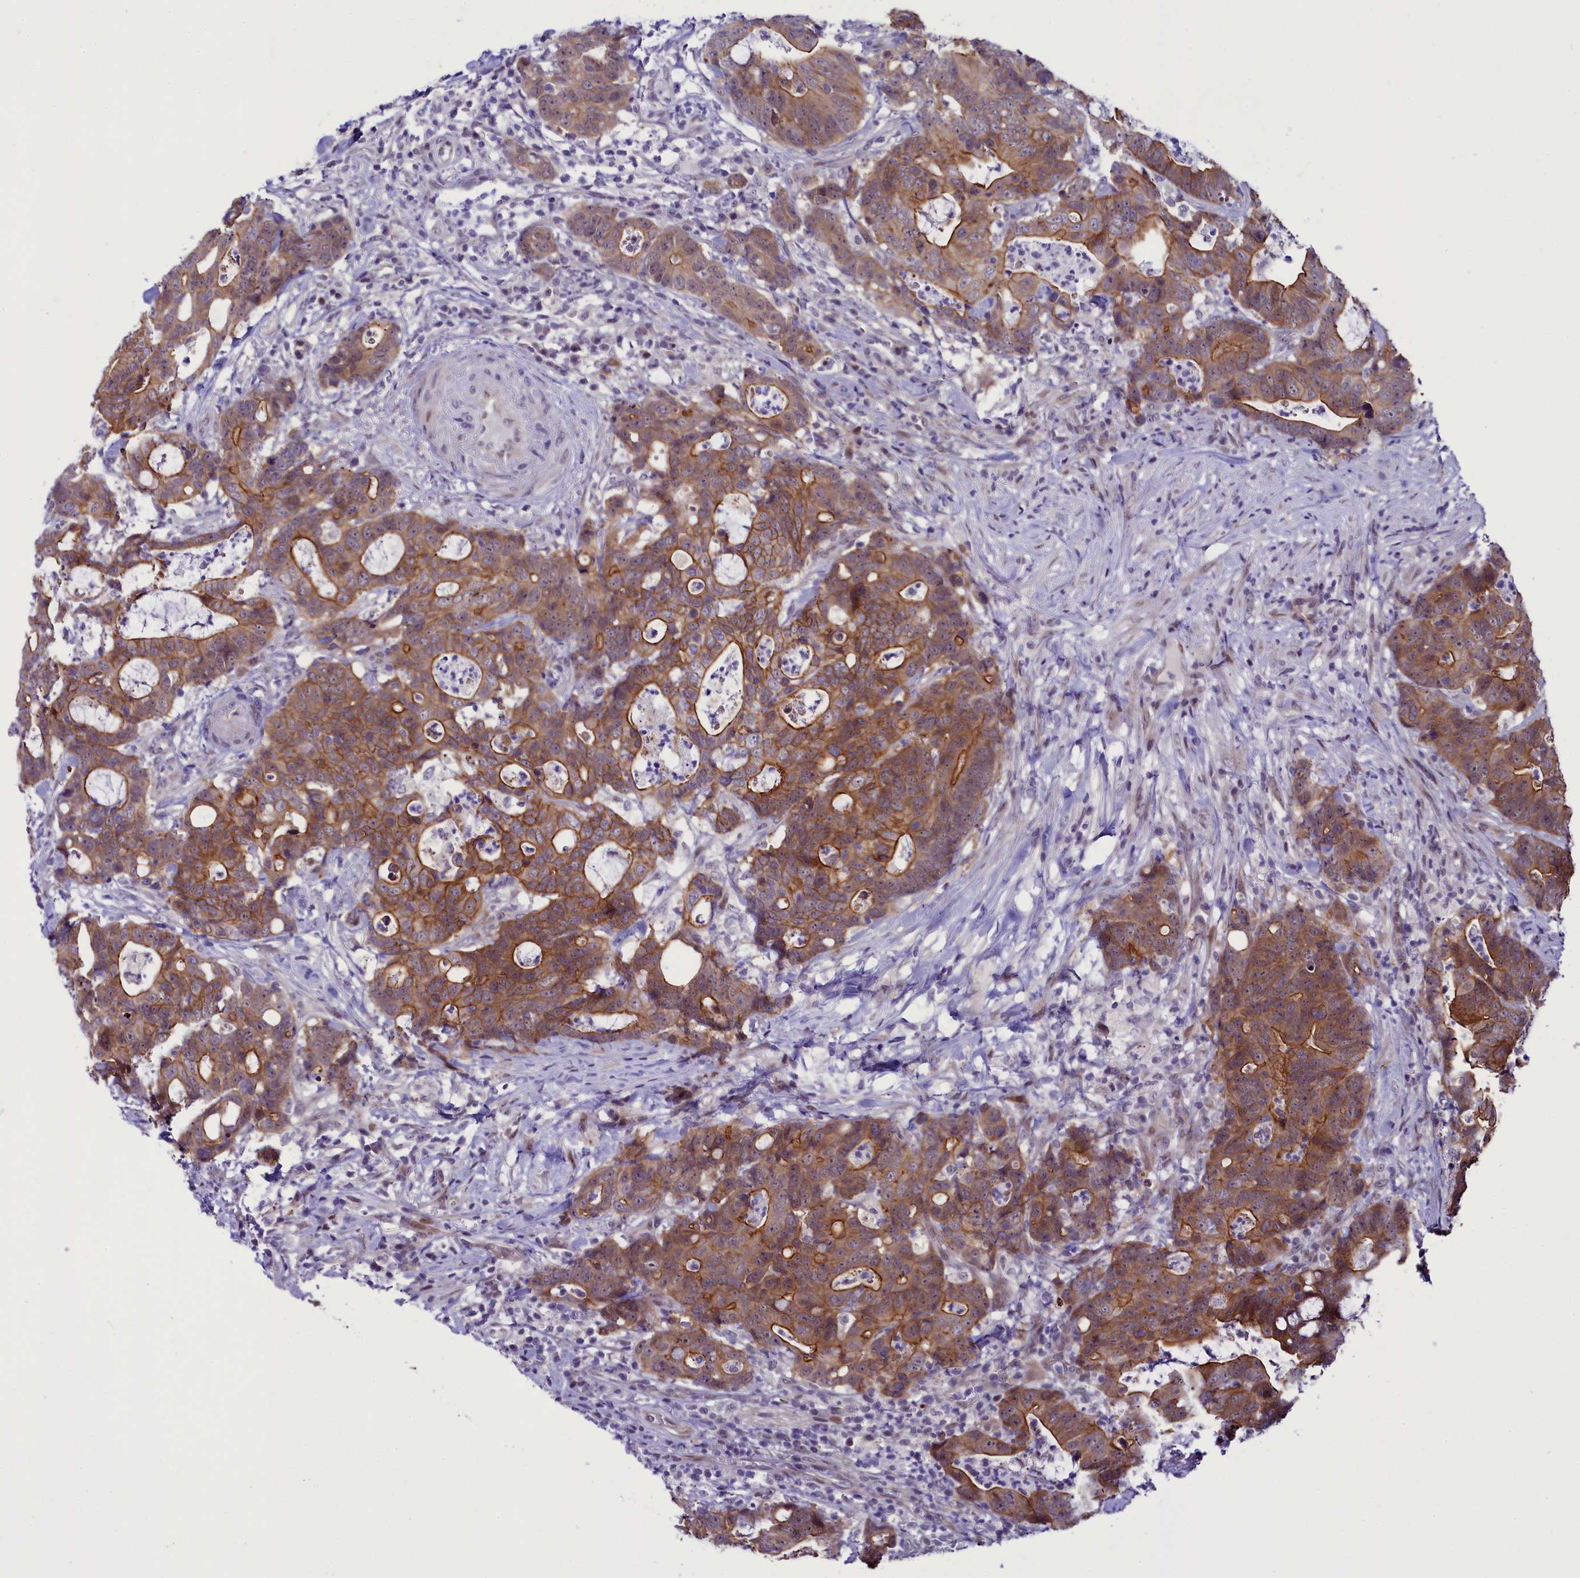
{"staining": {"intensity": "moderate", "quantity": ">75%", "location": "cytoplasmic/membranous"}, "tissue": "colorectal cancer", "cell_type": "Tumor cells", "image_type": "cancer", "snomed": [{"axis": "morphology", "description": "Adenocarcinoma, NOS"}, {"axis": "topography", "description": "Colon"}], "caption": "Moderate cytoplasmic/membranous positivity is present in approximately >75% of tumor cells in colorectal adenocarcinoma. The protein is shown in brown color, while the nuclei are stained blue.", "gene": "CCDC106", "patient": {"sex": "female", "age": 82}}